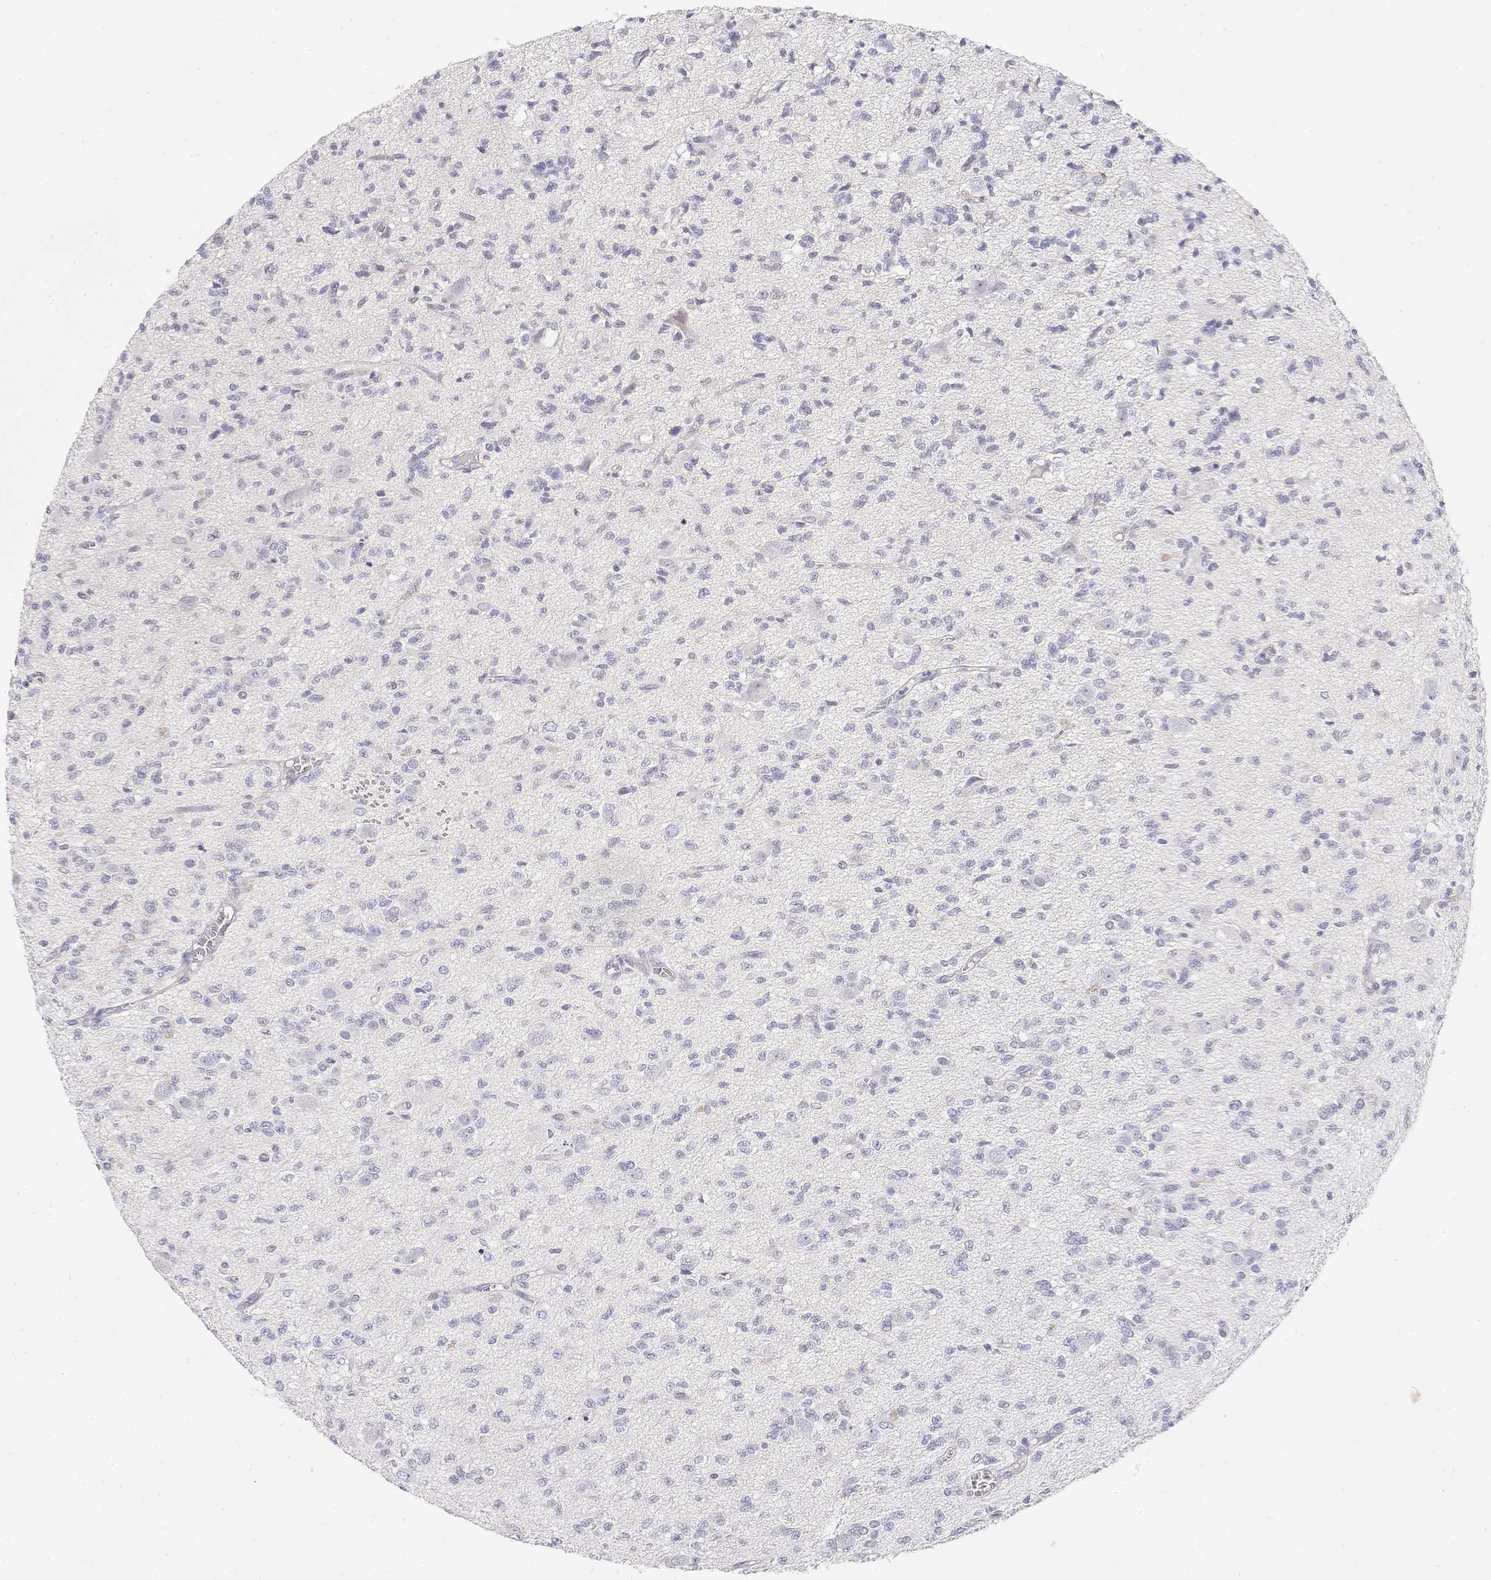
{"staining": {"intensity": "negative", "quantity": "none", "location": "none"}, "tissue": "glioma", "cell_type": "Tumor cells", "image_type": "cancer", "snomed": [{"axis": "morphology", "description": "Glioma, malignant, Low grade"}, {"axis": "topography", "description": "Brain"}], "caption": "Glioma was stained to show a protein in brown. There is no significant expression in tumor cells.", "gene": "MISP", "patient": {"sex": "male", "age": 64}}